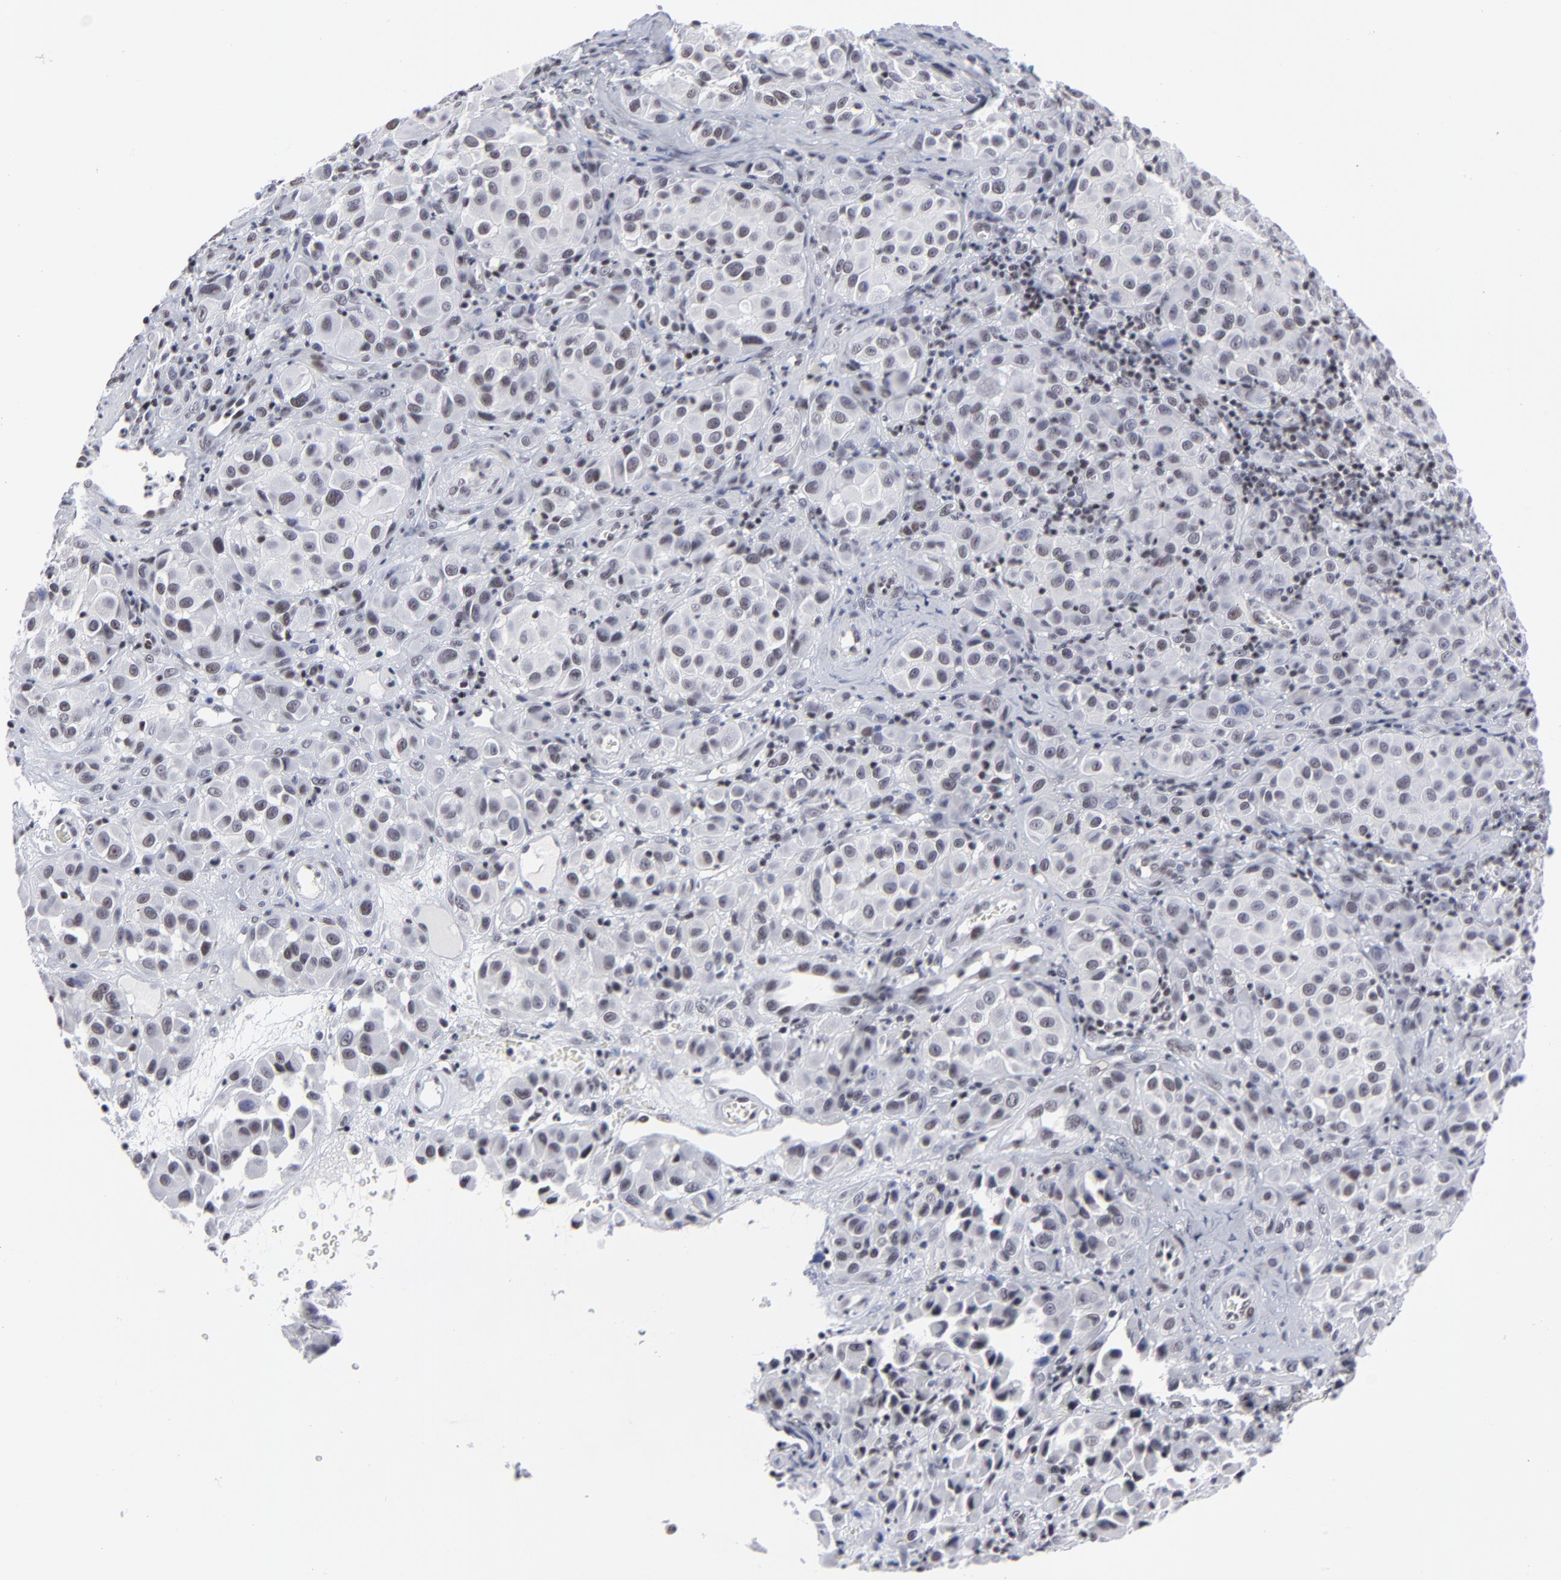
{"staining": {"intensity": "weak", "quantity": "<25%", "location": "nuclear"}, "tissue": "melanoma", "cell_type": "Tumor cells", "image_type": "cancer", "snomed": [{"axis": "morphology", "description": "Malignant melanoma, NOS"}, {"axis": "topography", "description": "Skin"}], "caption": "Tumor cells are negative for brown protein staining in melanoma. (IHC, brightfield microscopy, high magnification).", "gene": "SP2", "patient": {"sex": "female", "age": 21}}